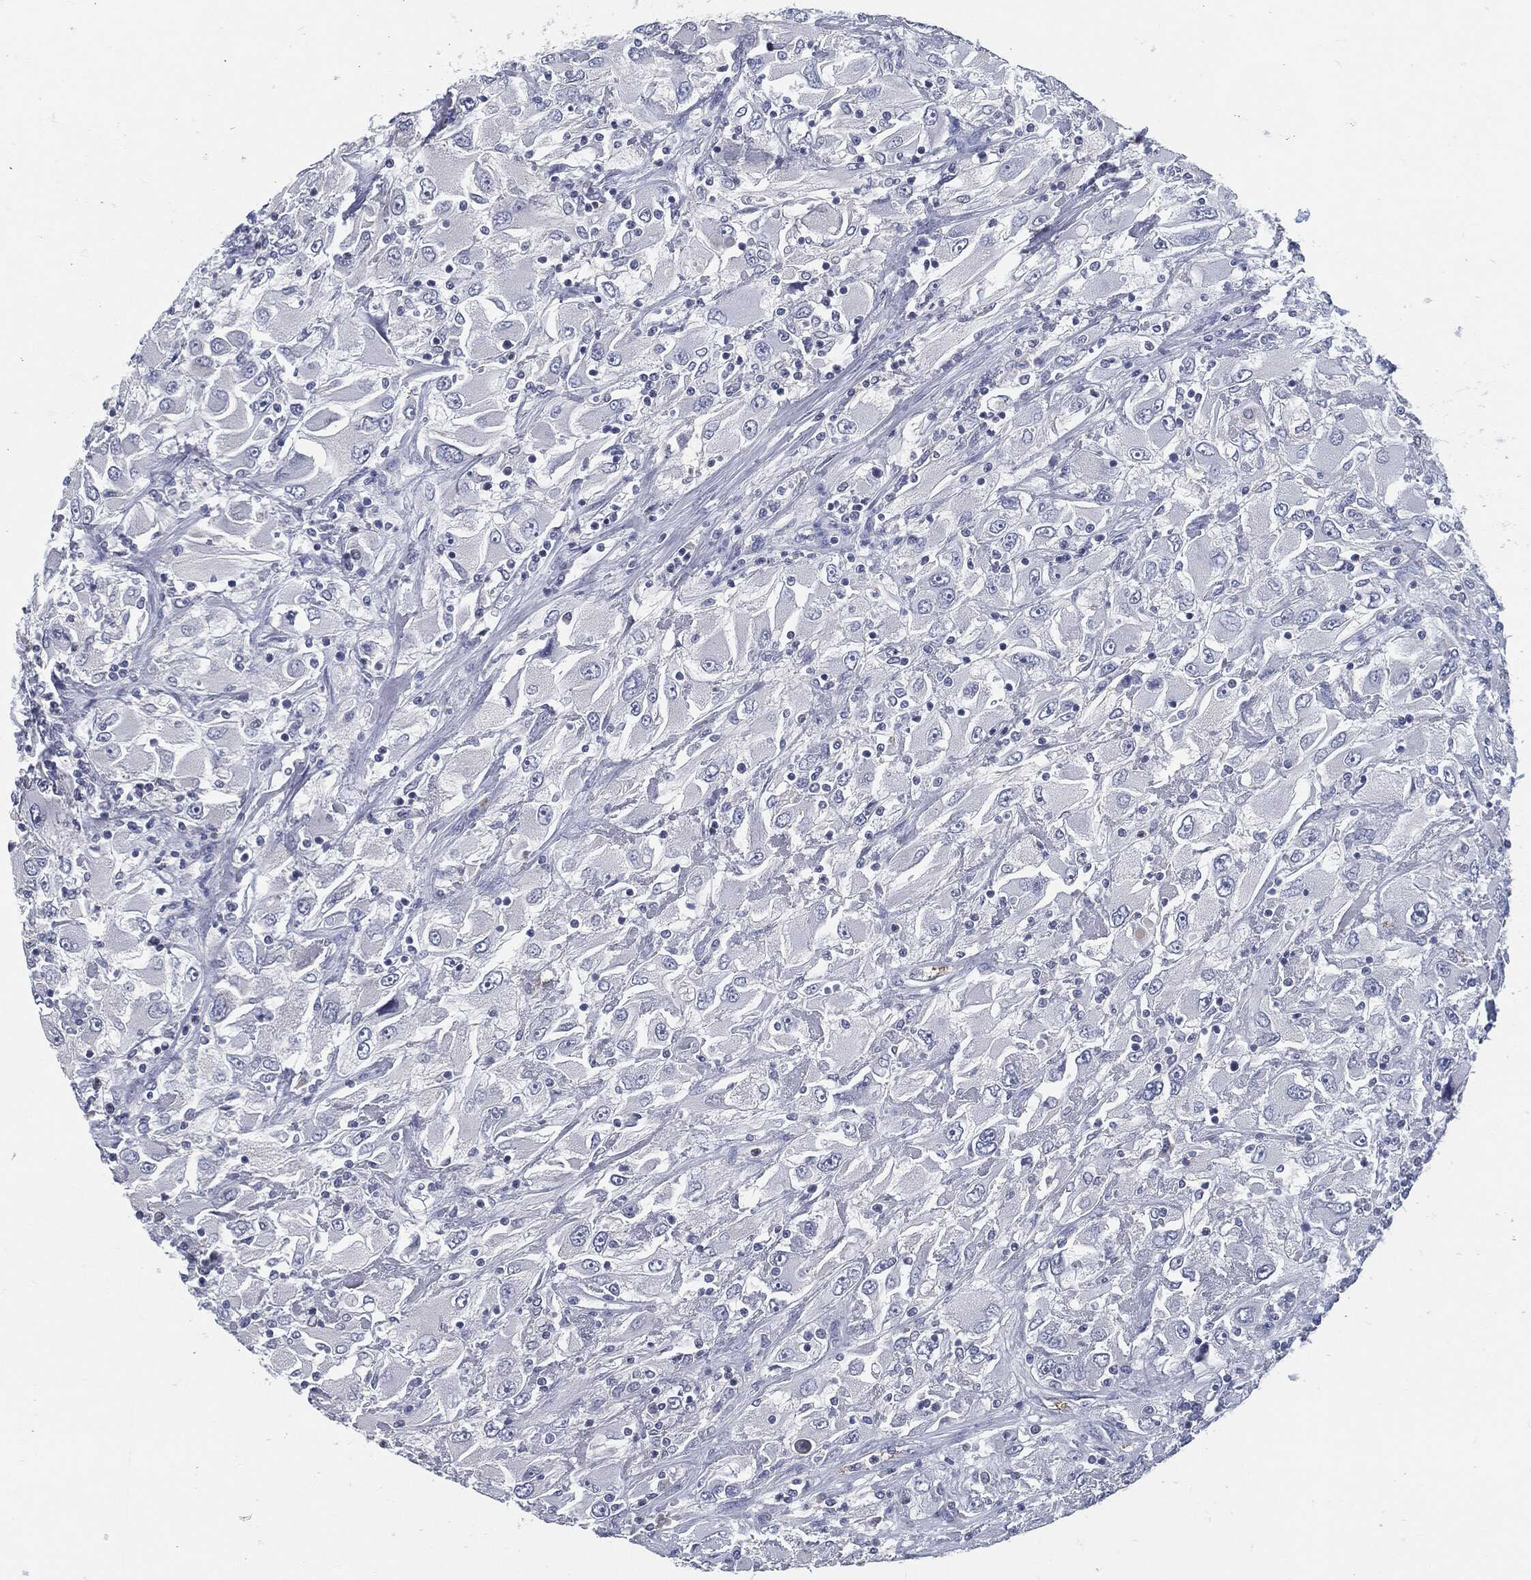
{"staining": {"intensity": "negative", "quantity": "none", "location": "none"}, "tissue": "renal cancer", "cell_type": "Tumor cells", "image_type": "cancer", "snomed": [{"axis": "morphology", "description": "Adenocarcinoma, NOS"}, {"axis": "topography", "description": "Kidney"}], "caption": "This is an immunohistochemistry photomicrograph of human renal cancer (adenocarcinoma). There is no positivity in tumor cells.", "gene": "PROM1", "patient": {"sex": "female", "age": 52}}